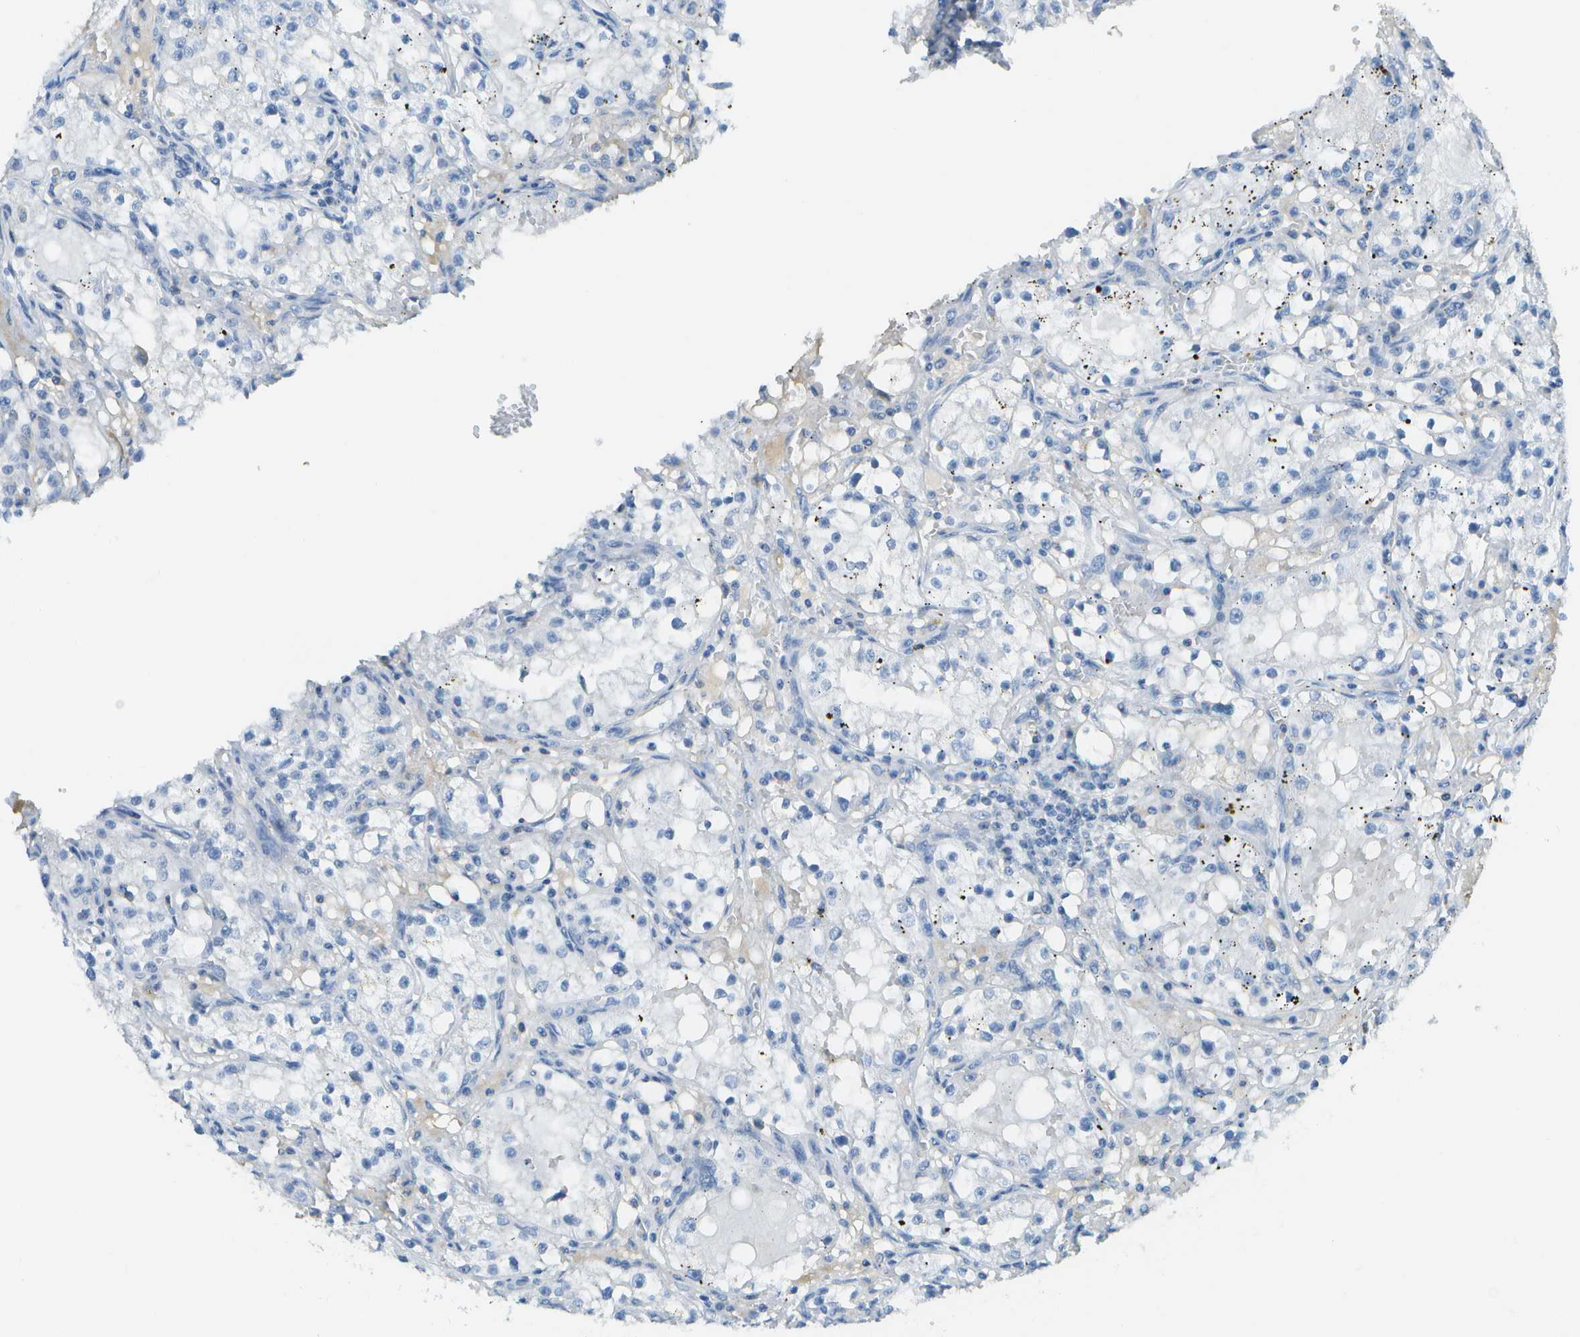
{"staining": {"intensity": "negative", "quantity": "none", "location": "none"}, "tissue": "renal cancer", "cell_type": "Tumor cells", "image_type": "cancer", "snomed": [{"axis": "morphology", "description": "Adenocarcinoma, NOS"}, {"axis": "topography", "description": "Kidney"}], "caption": "Immunohistochemistry of renal adenocarcinoma shows no staining in tumor cells. (DAB (3,3'-diaminobenzidine) IHC, high magnification).", "gene": "C1S", "patient": {"sex": "male", "age": 56}}